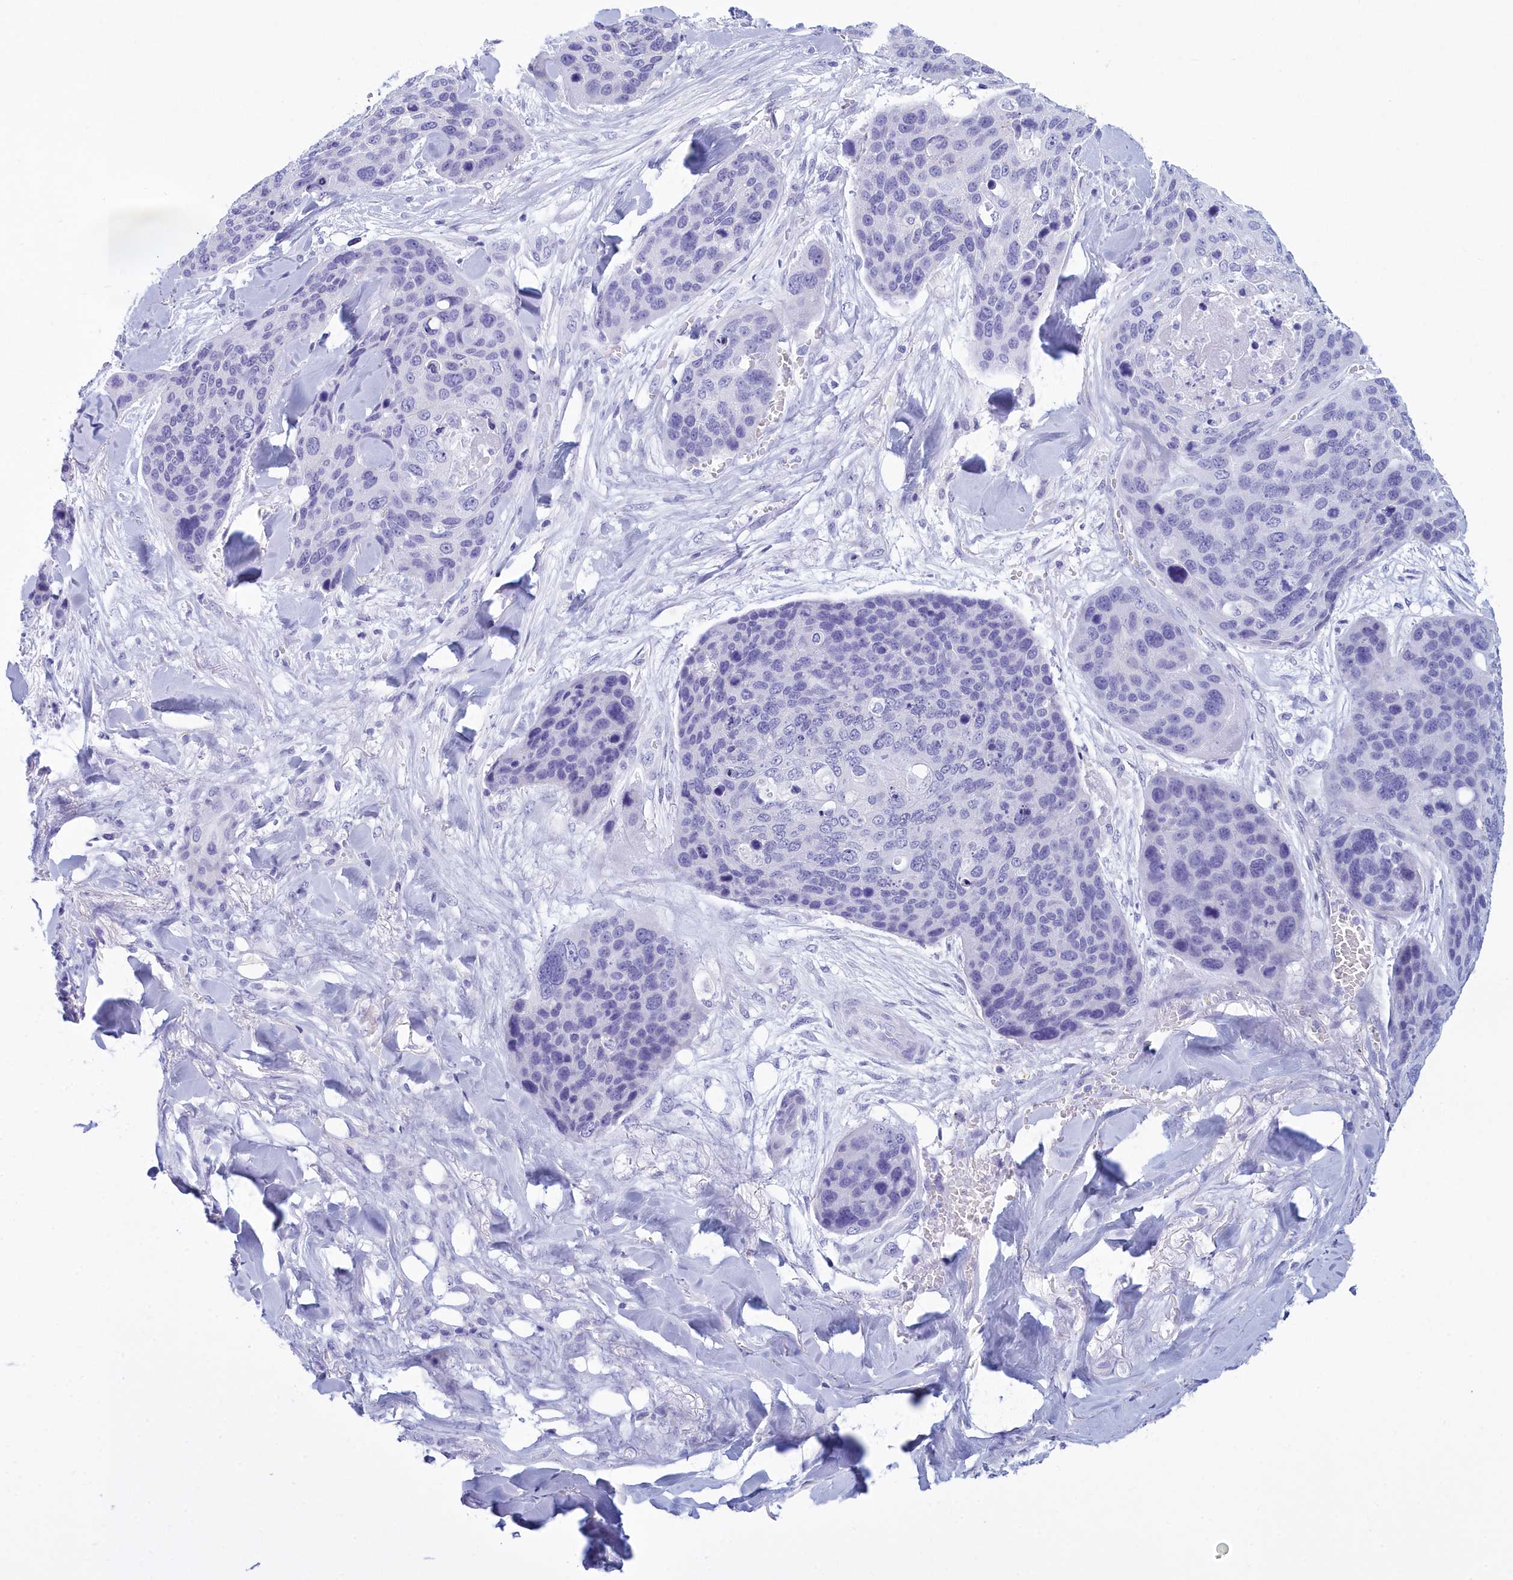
{"staining": {"intensity": "negative", "quantity": "none", "location": "none"}, "tissue": "skin cancer", "cell_type": "Tumor cells", "image_type": "cancer", "snomed": [{"axis": "morphology", "description": "Basal cell carcinoma"}, {"axis": "topography", "description": "Skin"}], "caption": "Immunohistochemistry image of skin cancer (basal cell carcinoma) stained for a protein (brown), which shows no positivity in tumor cells.", "gene": "TMEM97", "patient": {"sex": "female", "age": 74}}